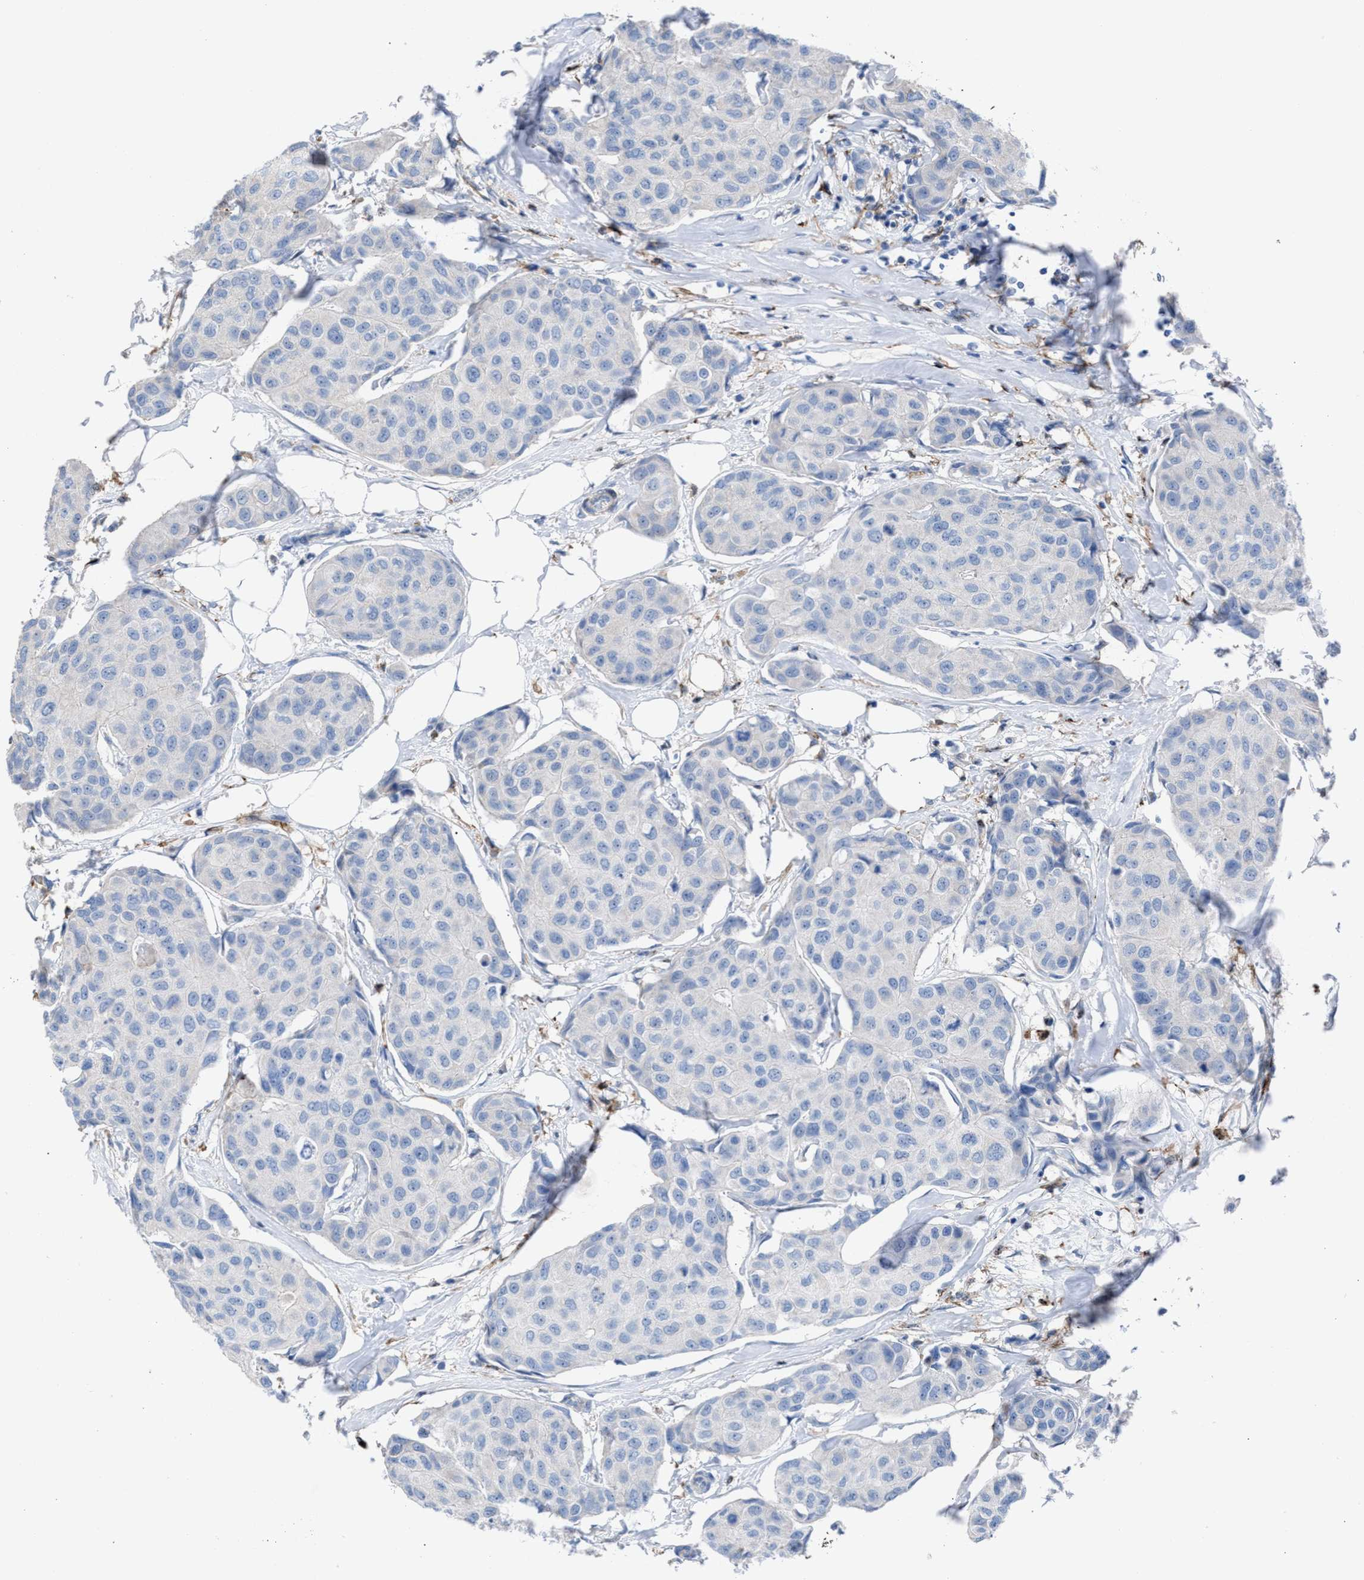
{"staining": {"intensity": "moderate", "quantity": ">75%", "location": "cytoplasmic/membranous"}, "tissue": "breast cancer", "cell_type": "Tumor cells", "image_type": "cancer", "snomed": [{"axis": "morphology", "description": "Duct carcinoma"}, {"axis": "topography", "description": "Breast"}], "caption": "Tumor cells reveal medium levels of moderate cytoplasmic/membranous expression in approximately >75% of cells in breast cancer.", "gene": "SLC47A1", "patient": {"sex": "female", "age": 80}}